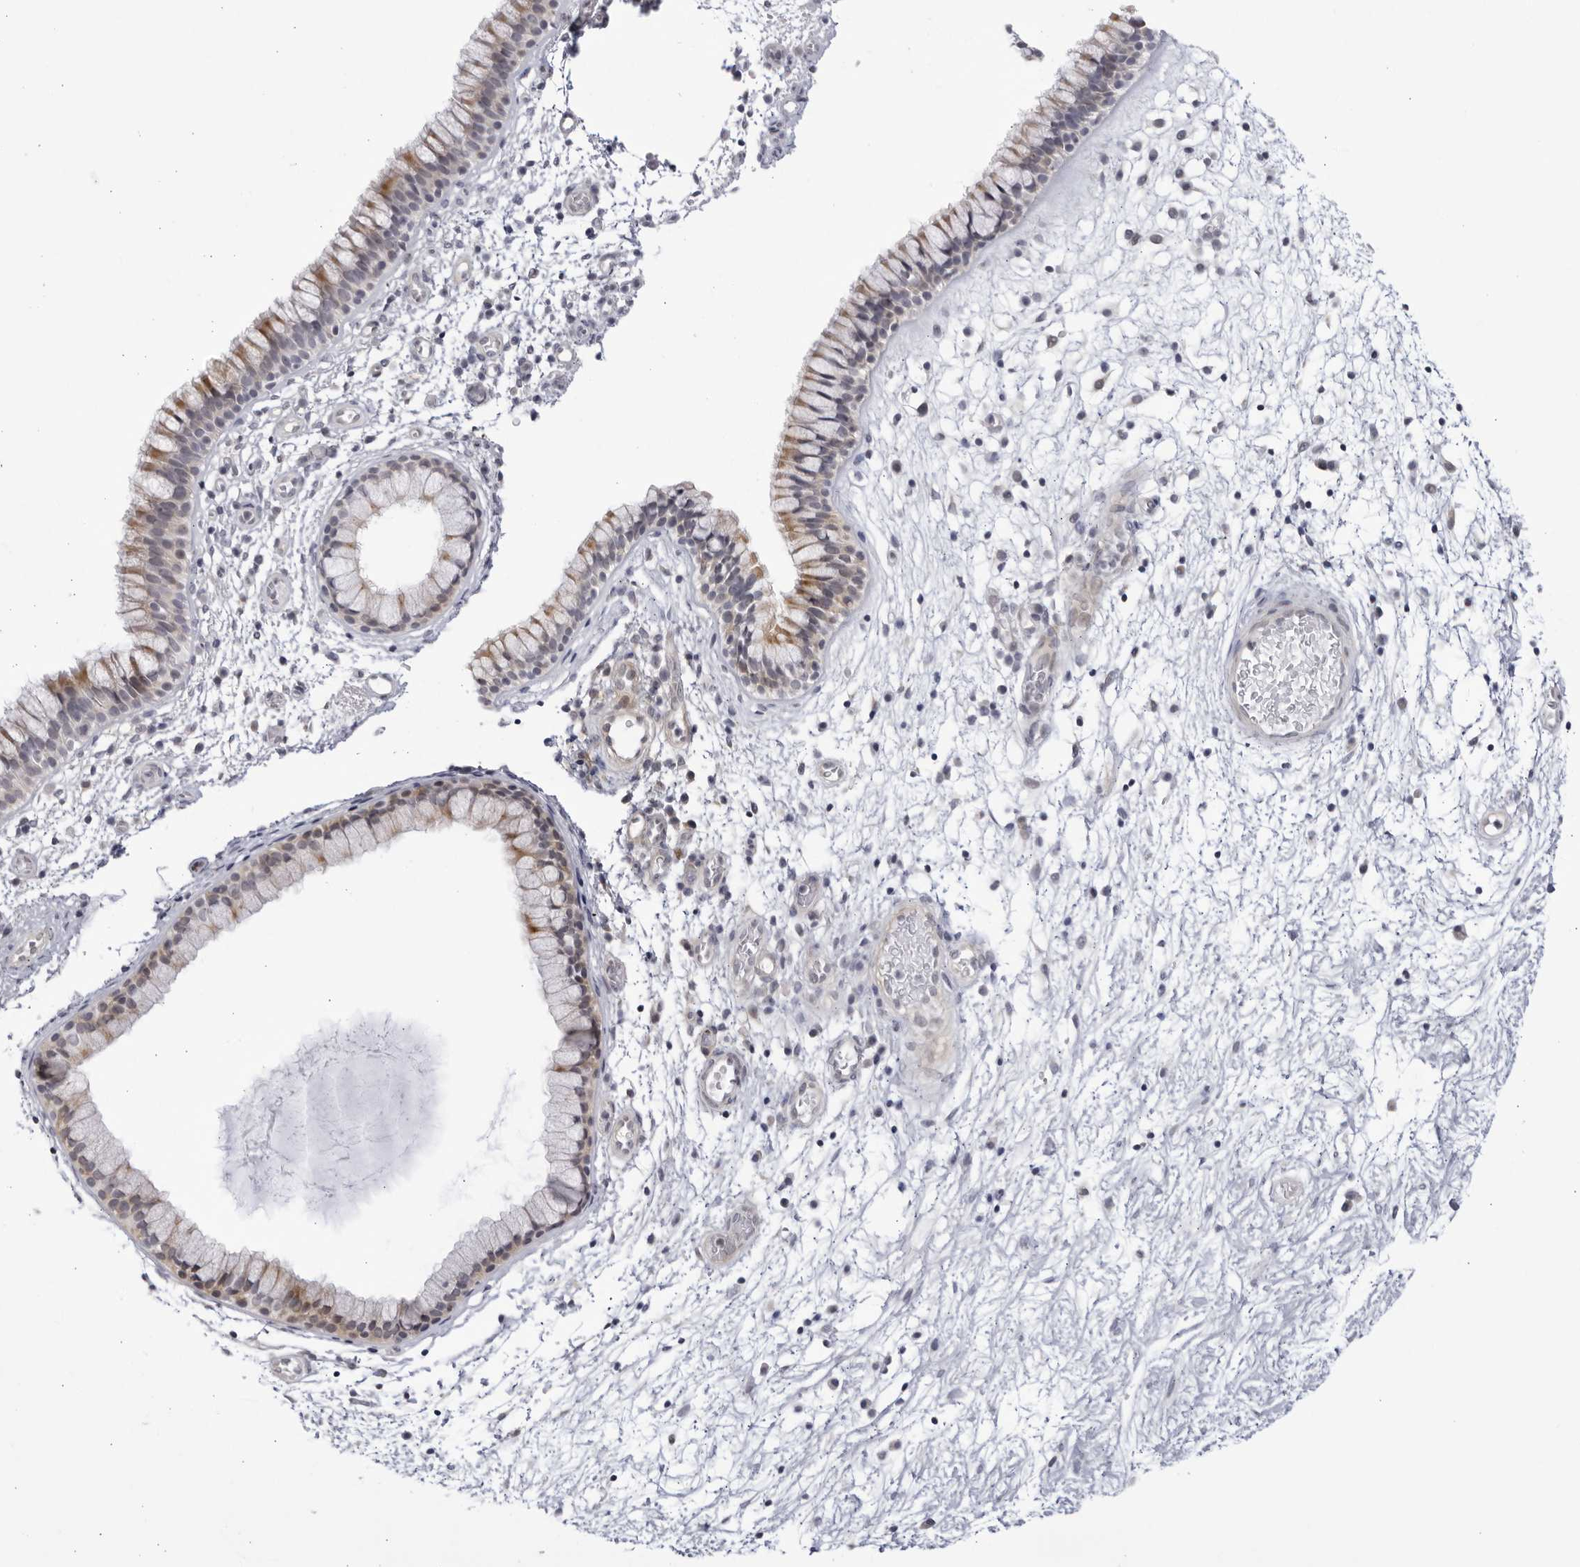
{"staining": {"intensity": "moderate", "quantity": "25%-75%", "location": "cytoplasmic/membranous"}, "tissue": "nasopharynx", "cell_type": "Respiratory epithelial cells", "image_type": "normal", "snomed": [{"axis": "morphology", "description": "Normal tissue, NOS"}, {"axis": "morphology", "description": "Inflammation, NOS"}, {"axis": "topography", "description": "Nasopharynx"}], "caption": "Immunohistochemistry (IHC) (DAB (3,3'-diaminobenzidine)) staining of benign human nasopharynx reveals moderate cytoplasmic/membranous protein positivity in approximately 25%-75% of respiratory epithelial cells. The protein of interest is shown in brown color, while the nuclei are stained blue.", "gene": "CNBD1", "patient": {"sex": "male", "age": 48}}